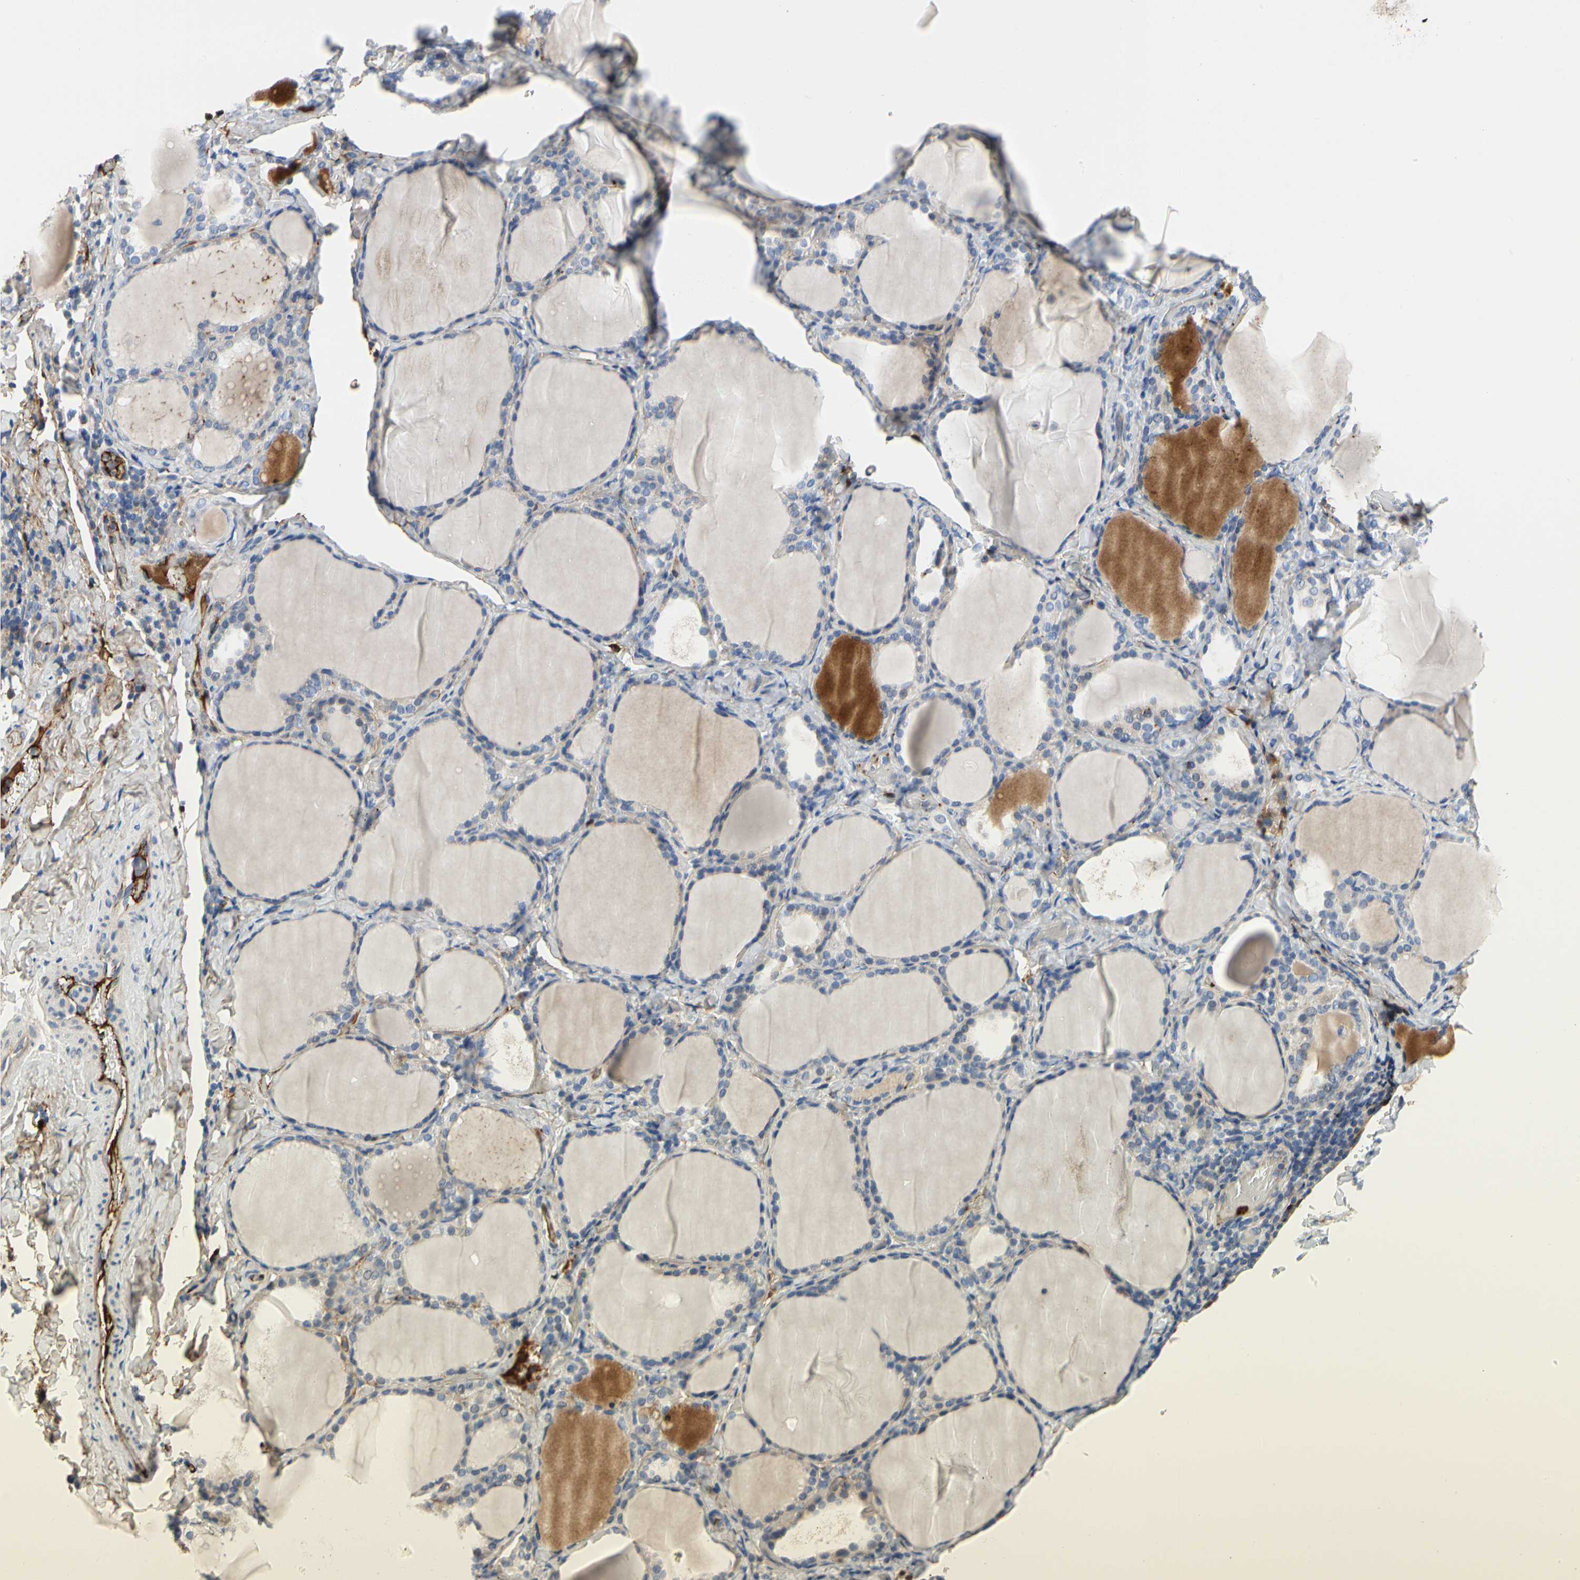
{"staining": {"intensity": "negative", "quantity": "none", "location": "none"}, "tissue": "thyroid gland", "cell_type": "Glandular cells", "image_type": "normal", "snomed": [{"axis": "morphology", "description": "Normal tissue, NOS"}, {"axis": "morphology", "description": "Papillary adenocarcinoma, NOS"}, {"axis": "topography", "description": "Thyroid gland"}], "caption": "Immunohistochemistry image of unremarkable thyroid gland stained for a protein (brown), which displays no expression in glandular cells.", "gene": "FGB", "patient": {"sex": "female", "age": 30}}